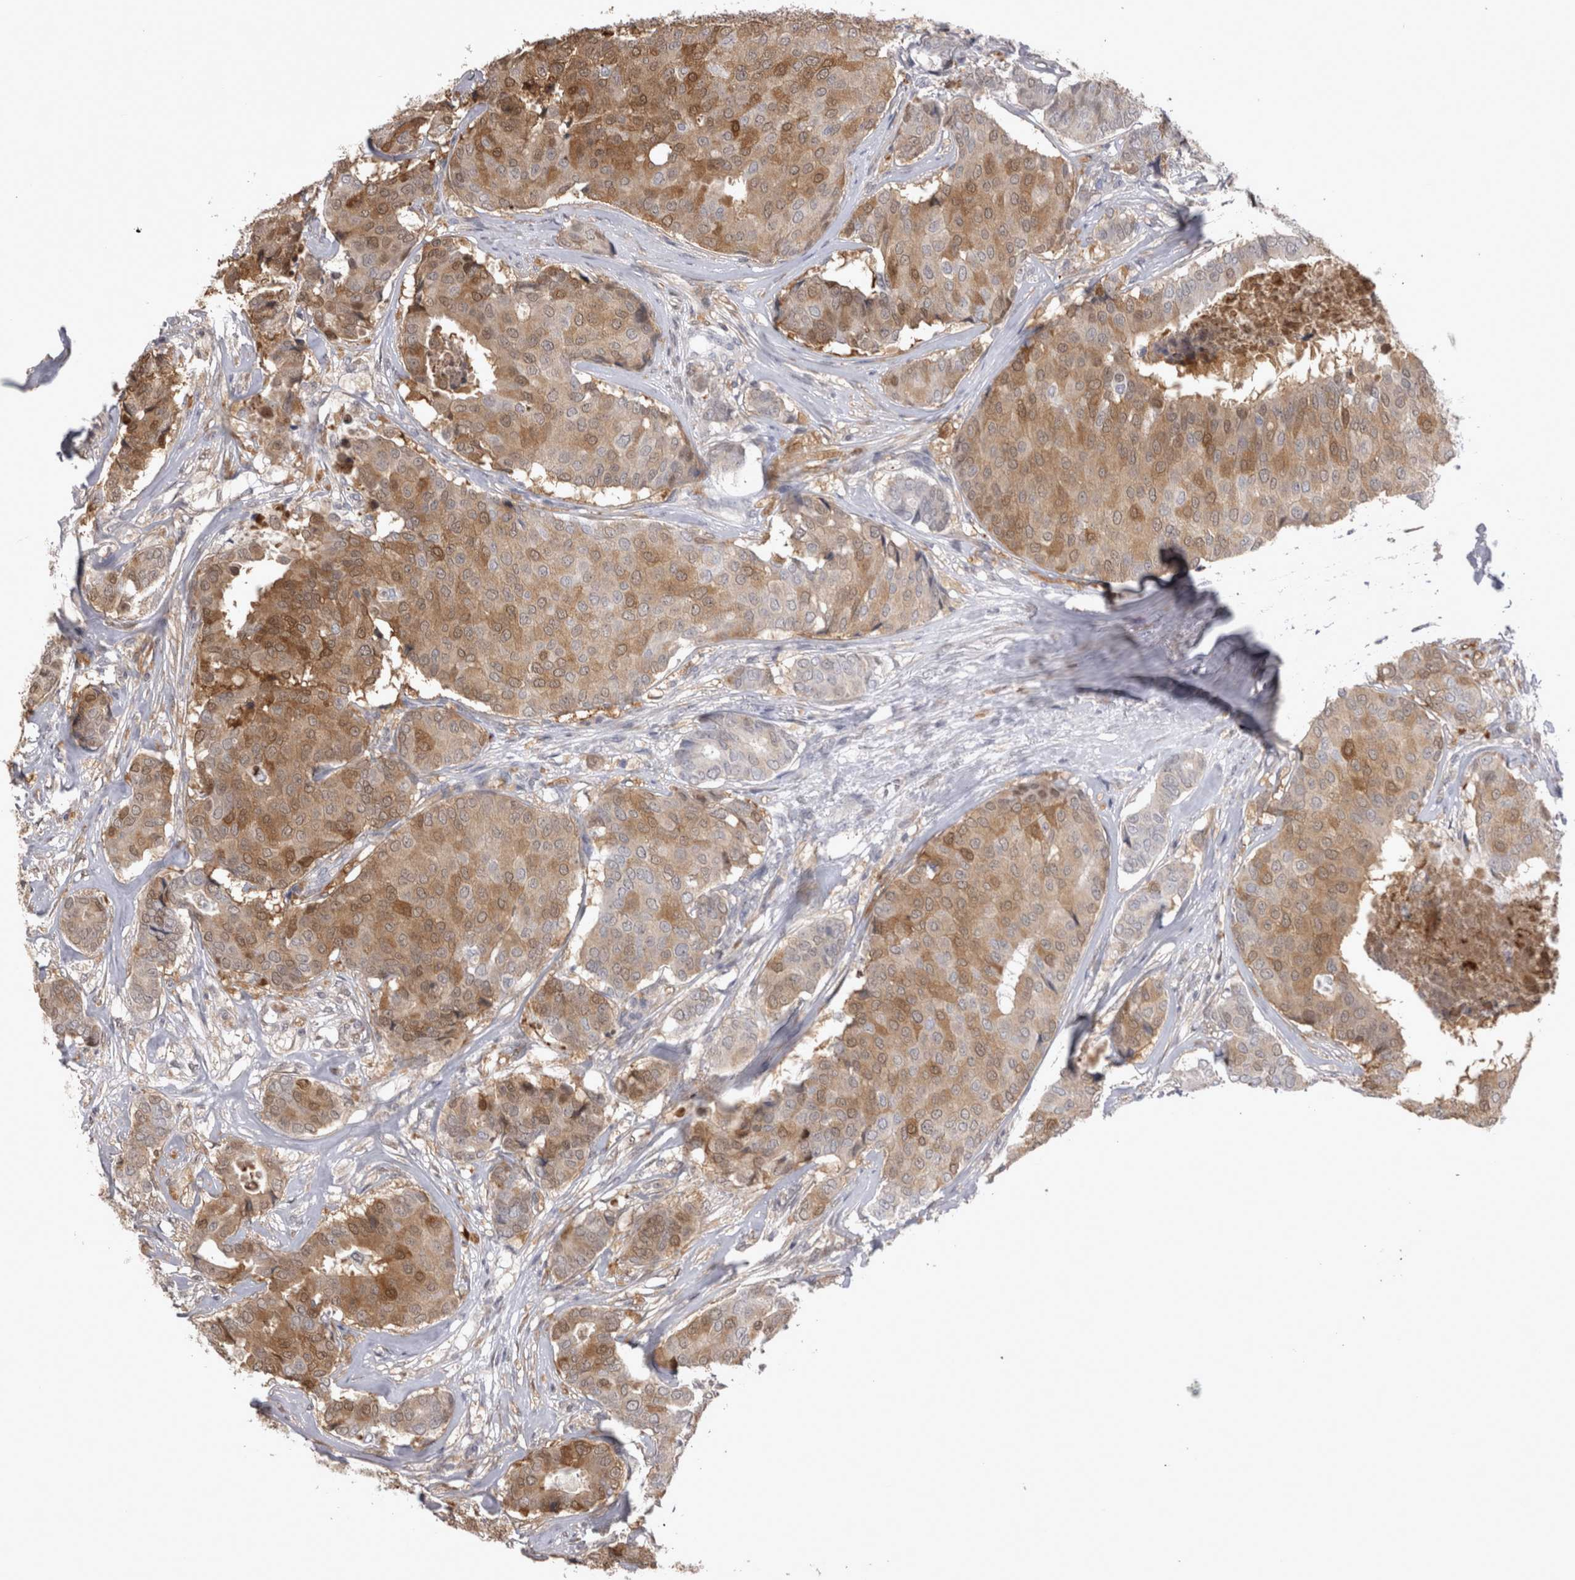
{"staining": {"intensity": "moderate", "quantity": ">75%", "location": "cytoplasmic/membranous"}, "tissue": "breast cancer", "cell_type": "Tumor cells", "image_type": "cancer", "snomed": [{"axis": "morphology", "description": "Duct carcinoma"}, {"axis": "topography", "description": "Breast"}], "caption": "This photomicrograph exhibits intraductal carcinoma (breast) stained with IHC to label a protein in brown. The cytoplasmic/membranous of tumor cells show moderate positivity for the protein. Nuclei are counter-stained blue.", "gene": "CHIC2", "patient": {"sex": "female", "age": 75}}